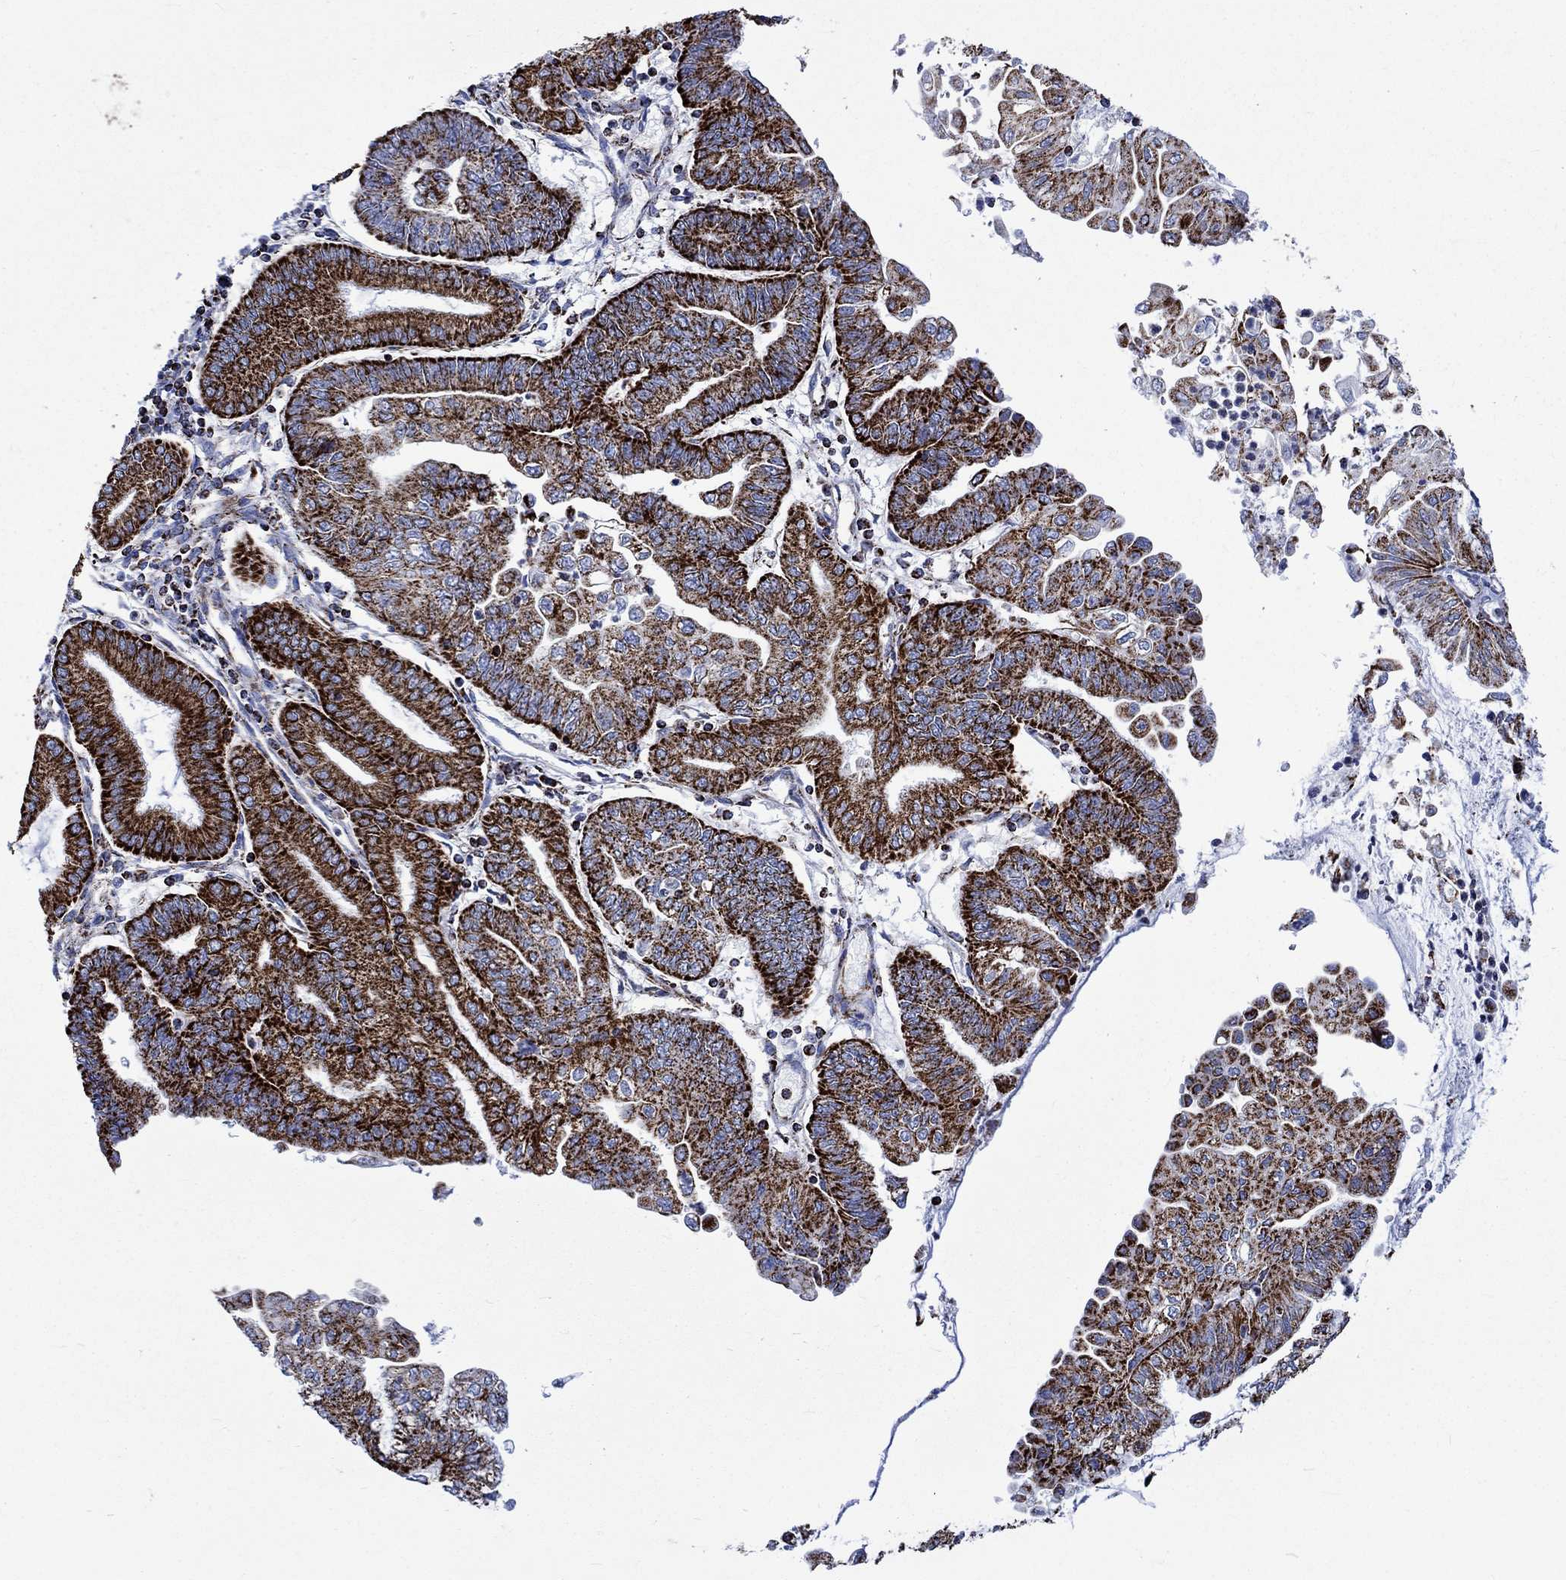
{"staining": {"intensity": "strong", "quantity": ">75%", "location": "cytoplasmic/membranous"}, "tissue": "endometrial cancer", "cell_type": "Tumor cells", "image_type": "cancer", "snomed": [{"axis": "morphology", "description": "Adenocarcinoma, NOS"}, {"axis": "topography", "description": "Endometrium"}], "caption": "A histopathology image of human adenocarcinoma (endometrial) stained for a protein demonstrates strong cytoplasmic/membranous brown staining in tumor cells.", "gene": "RCE1", "patient": {"sex": "female", "age": 55}}